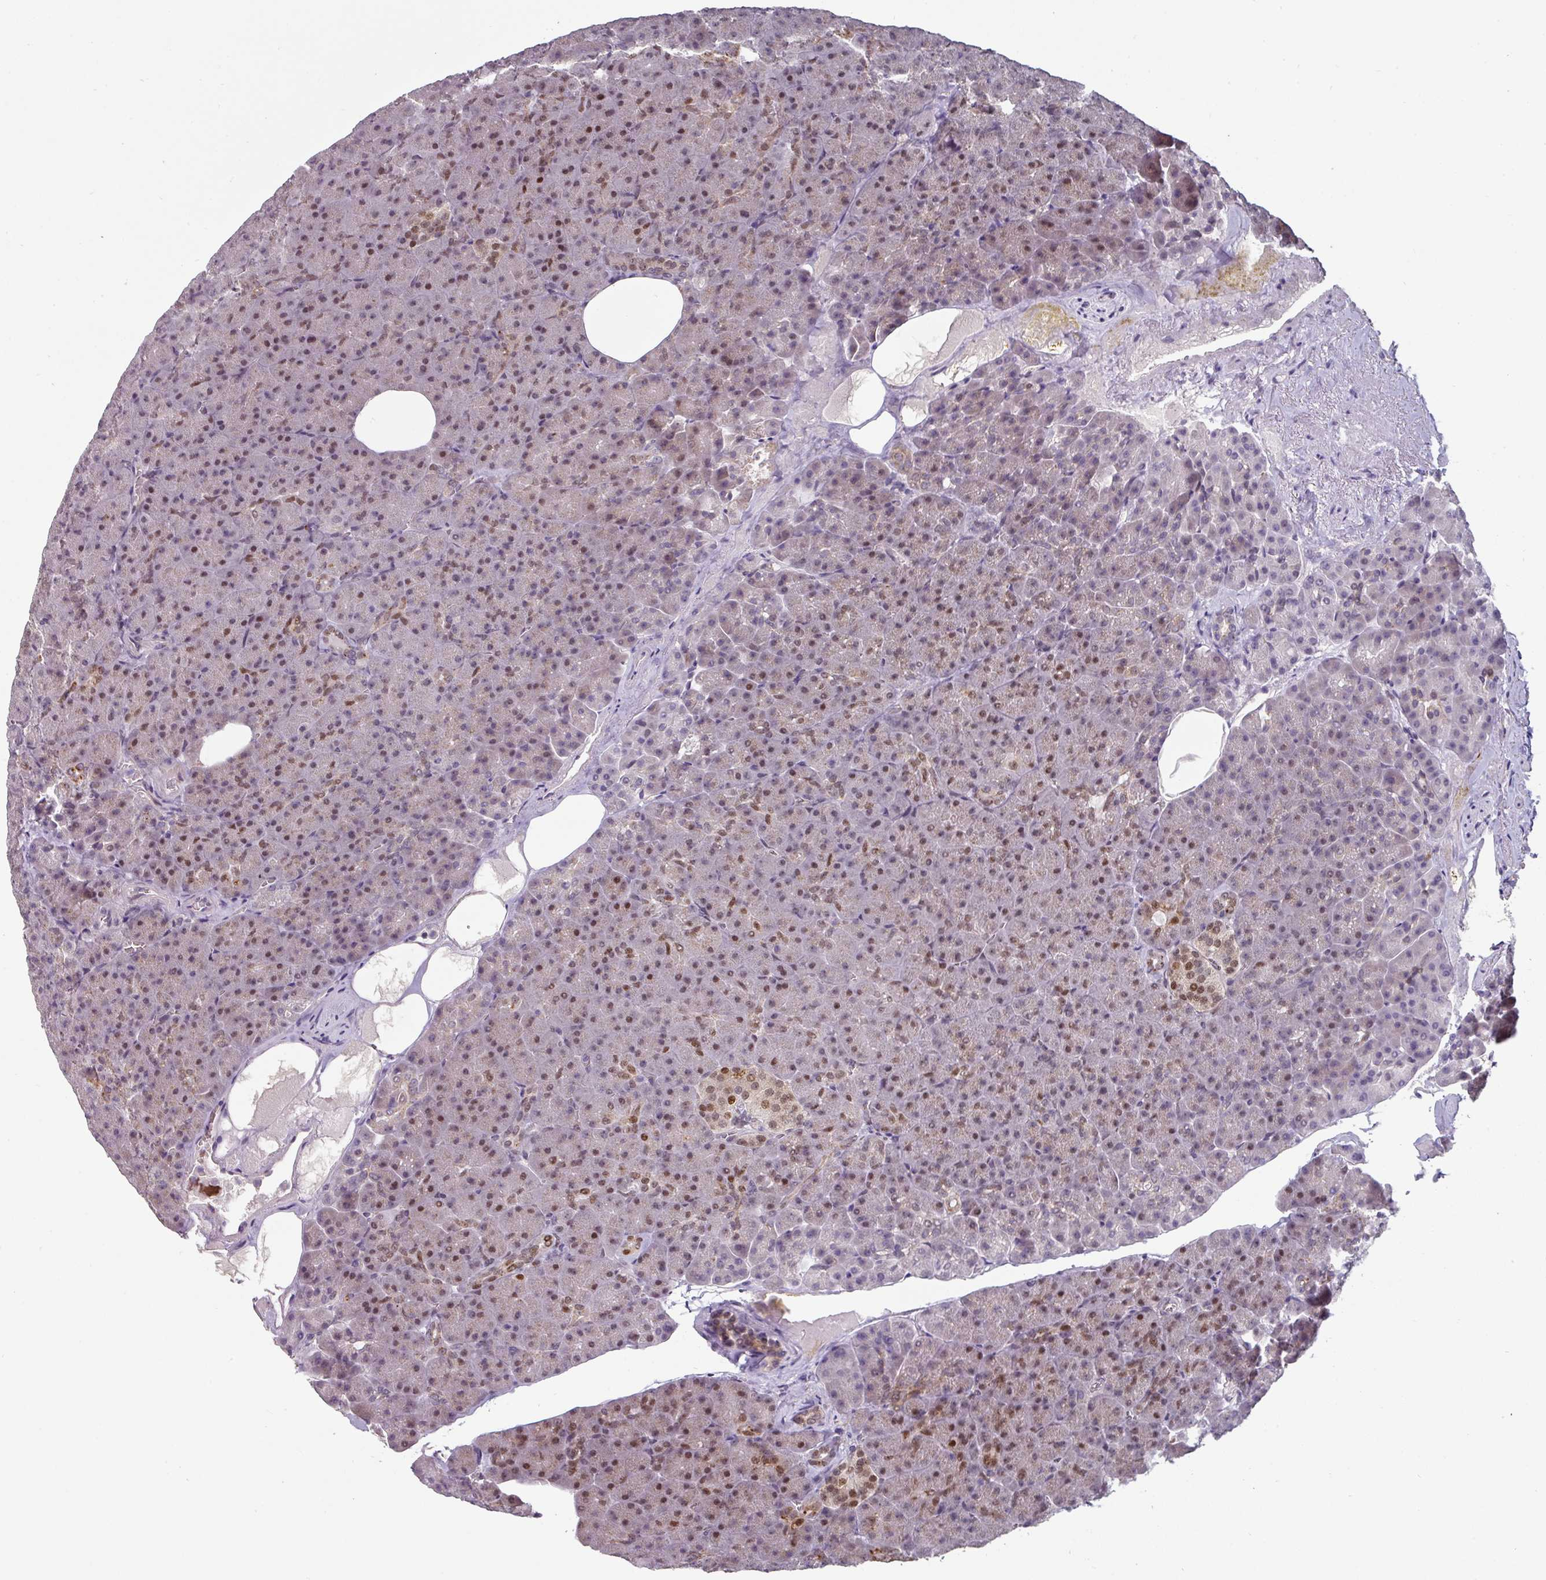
{"staining": {"intensity": "moderate", "quantity": "25%-75%", "location": "nuclear"}, "tissue": "pancreas", "cell_type": "Exocrine glandular cells", "image_type": "normal", "snomed": [{"axis": "morphology", "description": "Normal tissue, NOS"}, {"axis": "topography", "description": "Pancreas"}], "caption": "Exocrine glandular cells demonstrate medium levels of moderate nuclear expression in approximately 25%-75% of cells in normal human pancreas.", "gene": "SWSAP1", "patient": {"sex": "female", "age": 74}}